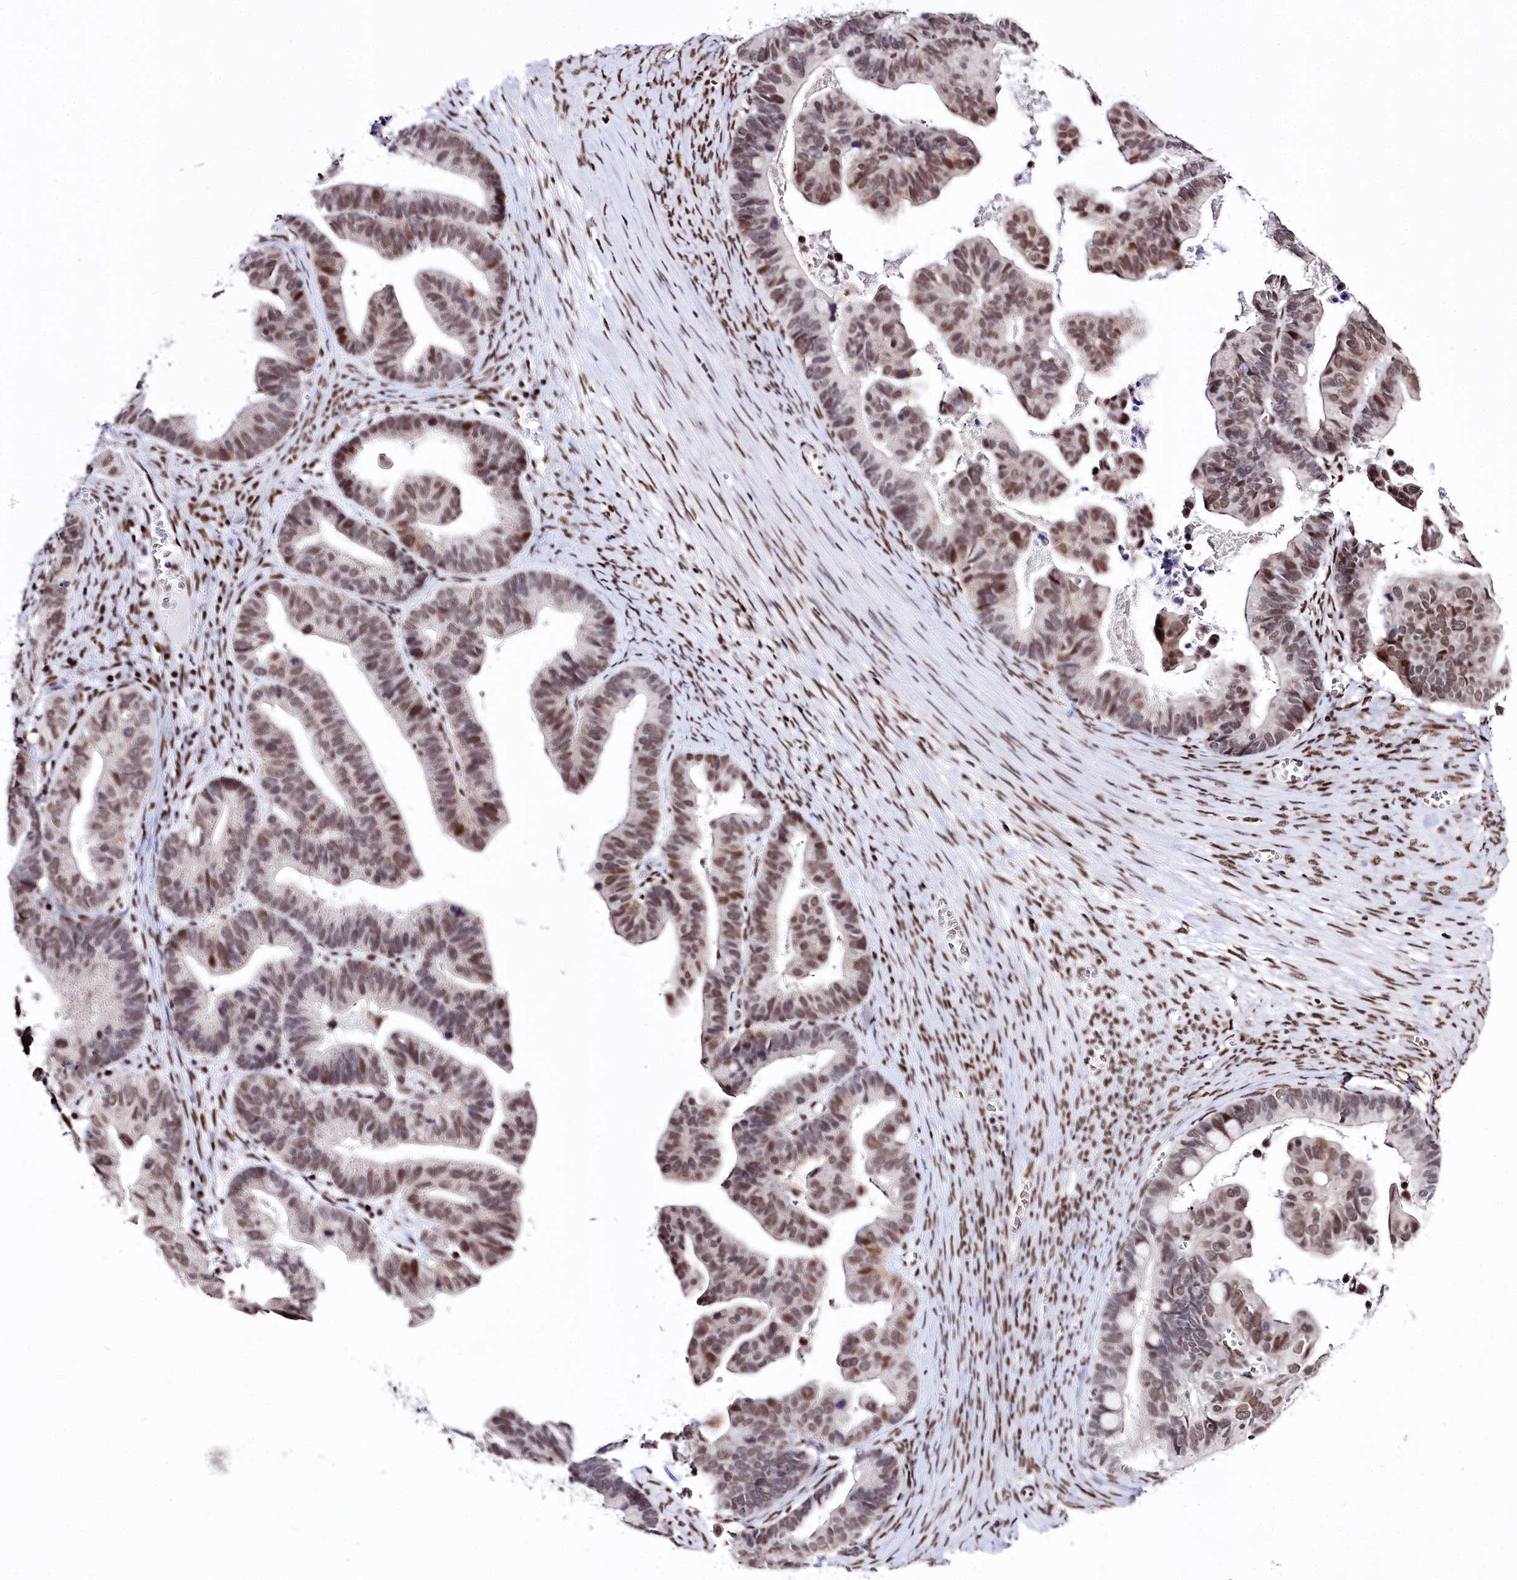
{"staining": {"intensity": "moderate", "quantity": ">75%", "location": "nuclear"}, "tissue": "ovarian cancer", "cell_type": "Tumor cells", "image_type": "cancer", "snomed": [{"axis": "morphology", "description": "Cystadenocarcinoma, serous, NOS"}, {"axis": "topography", "description": "Ovary"}], "caption": "This histopathology image demonstrates ovarian cancer stained with immunohistochemistry to label a protein in brown. The nuclear of tumor cells show moderate positivity for the protein. Nuclei are counter-stained blue.", "gene": "POU4F3", "patient": {"sex": "female", "age": 56}}